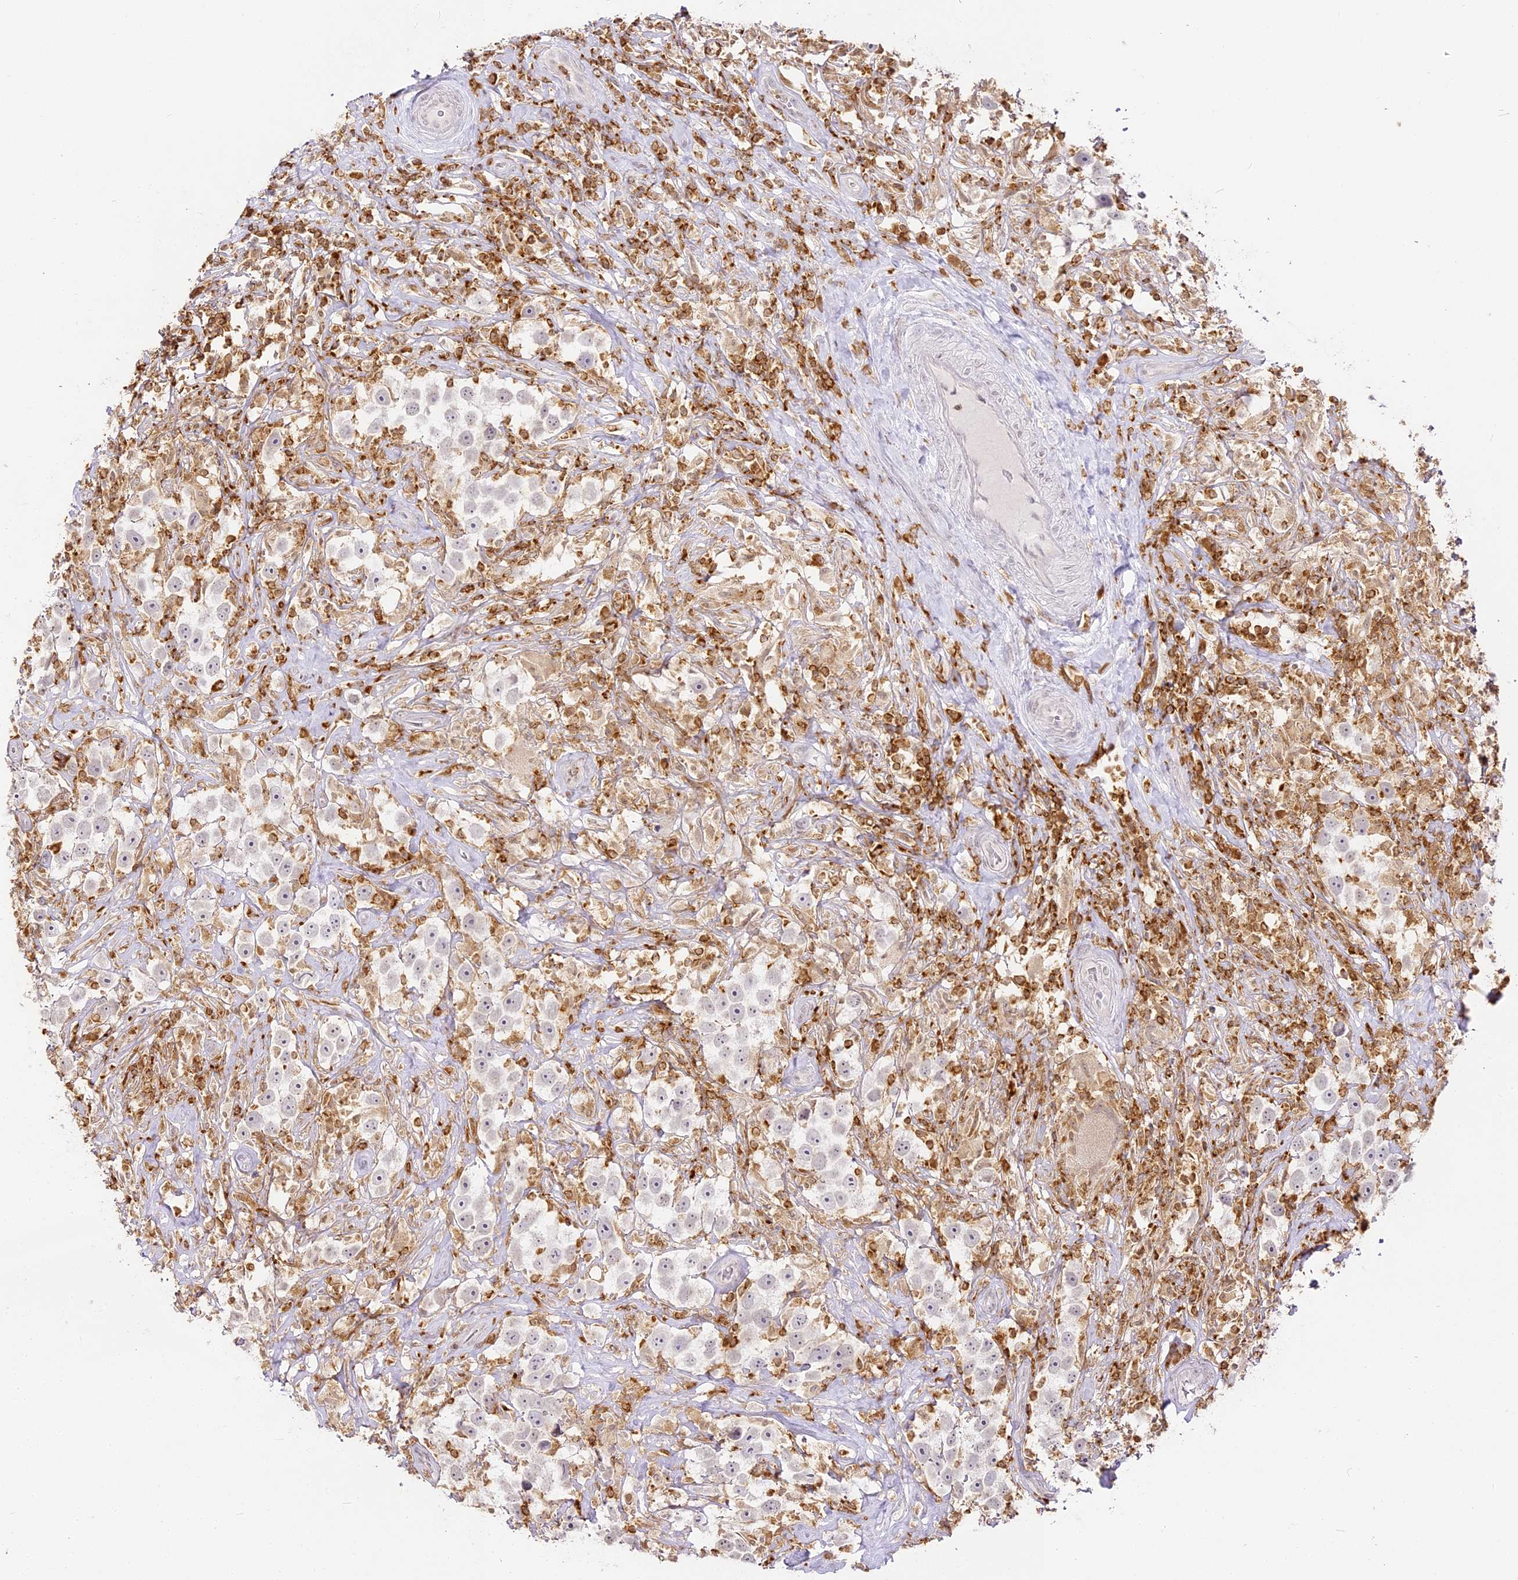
{"staining": {"intensity": "negative", "quantity": "none", "location": "none"}, "tissue": "testis cancer", "cell_type": "Tumor cells", "image_type": "cancer", "snomed": [{"axis": "morphology", "description": "Seminoma, NOS"}, {"axis": "topography", "description": "Testis"}], "caption": "An immunohistochemistry (IHC) image of seminoma (testis) is shown. There is no staining in tumor cells of seminoma (testis).", "gene": "DOCK2", "patient": {"sex": "male", "age": 49}}